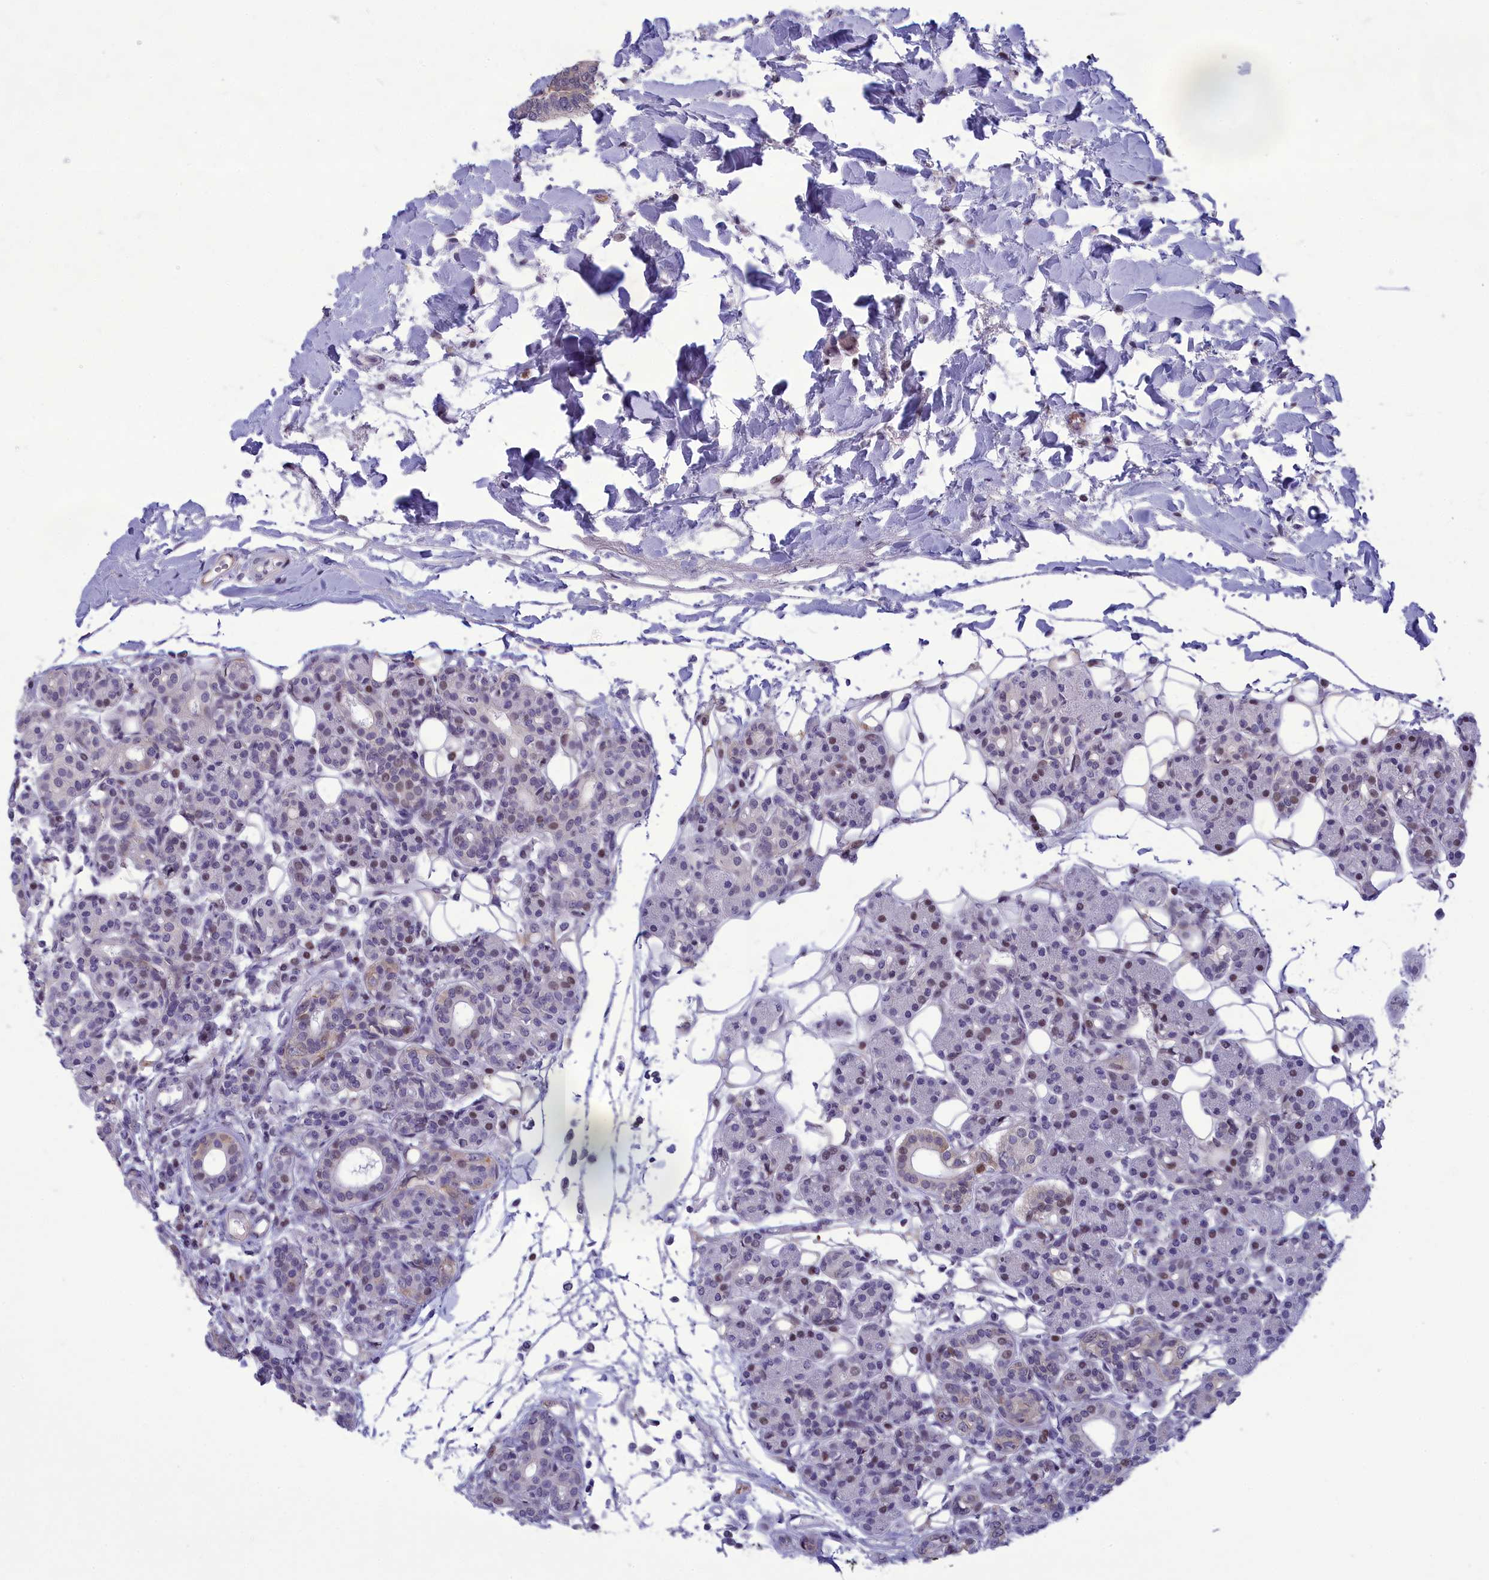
{"staining": {"intensity": "negative", "quantity": "none", "location": "none"}, "tissue": "head and neck cancer", "cell_type": "Tumor cells", "image_type": "cancer", "snomed": [{"axis": "morphology", "description": "Adenocarcinoma, NOS"}, {"axis": "morphology", "description": "Adenocarcinoma, metastatic, NOS"}, {"axis": "topography", "description": "Head-Neck"}], "caption": "This is an IHC histopathology image of human head and neck cancer (adenocarcinoma). There is no positivity in tumor cells.", "gene": "CORO2A", "patient": {"sex": "male", "age": 75}}